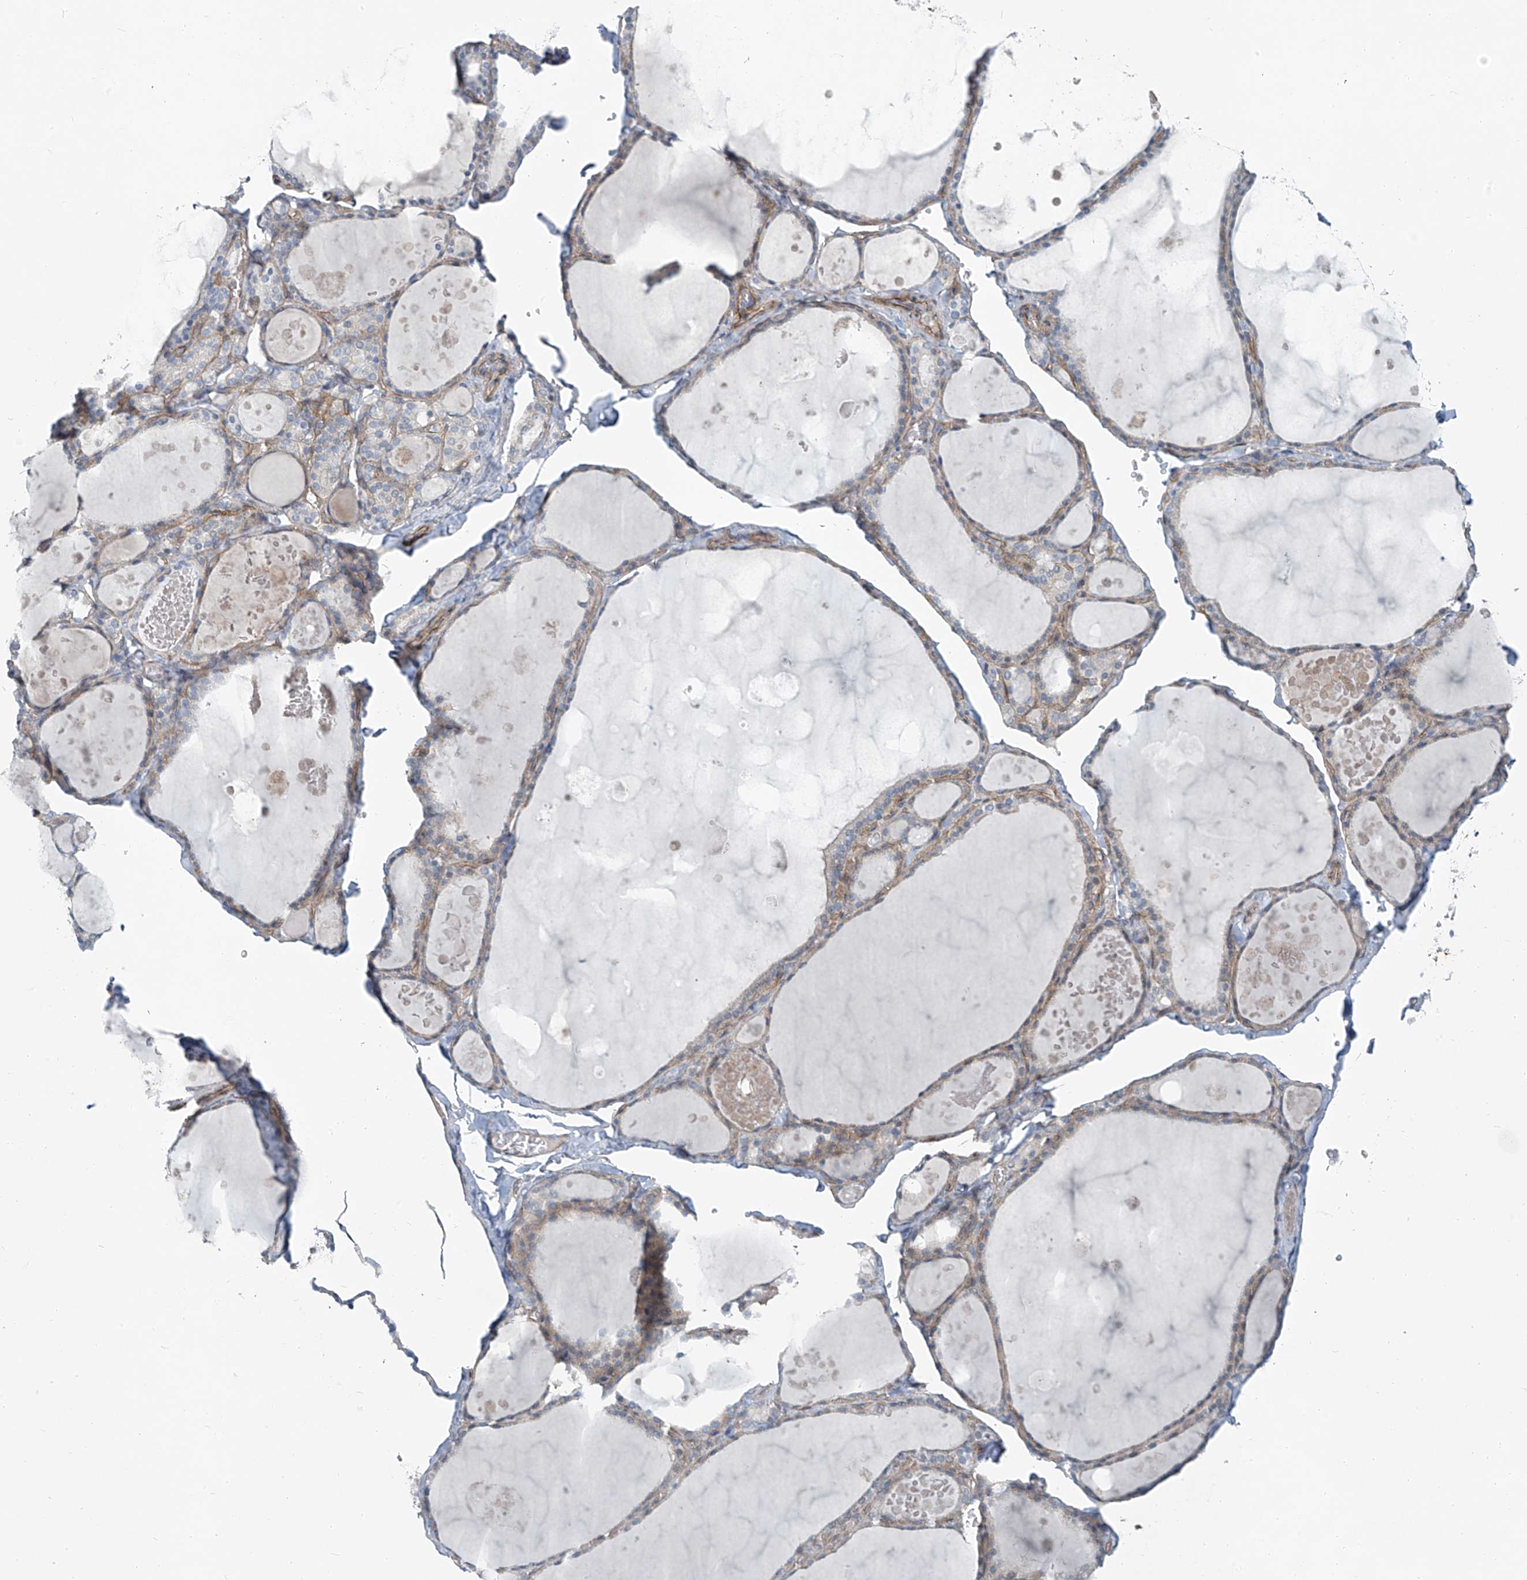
{"staining": {"intensity": "negative", "quantity": "none", "location": "none"}, "tissue": "thyroid gland", "cell_type": "Glandular cells", "image_type": "normal", "snomed": [{"axis": "morphology", "description": "Normal tissue, NOS"}, {"axis": "topography", "description": "Thyroid gland"}], "caption": "The histopathology image reveals no staining of glandular cells in unremarkable thyroid gland.", "gene": "TNS2", "patient": {"sex": "male", "age": 56}}